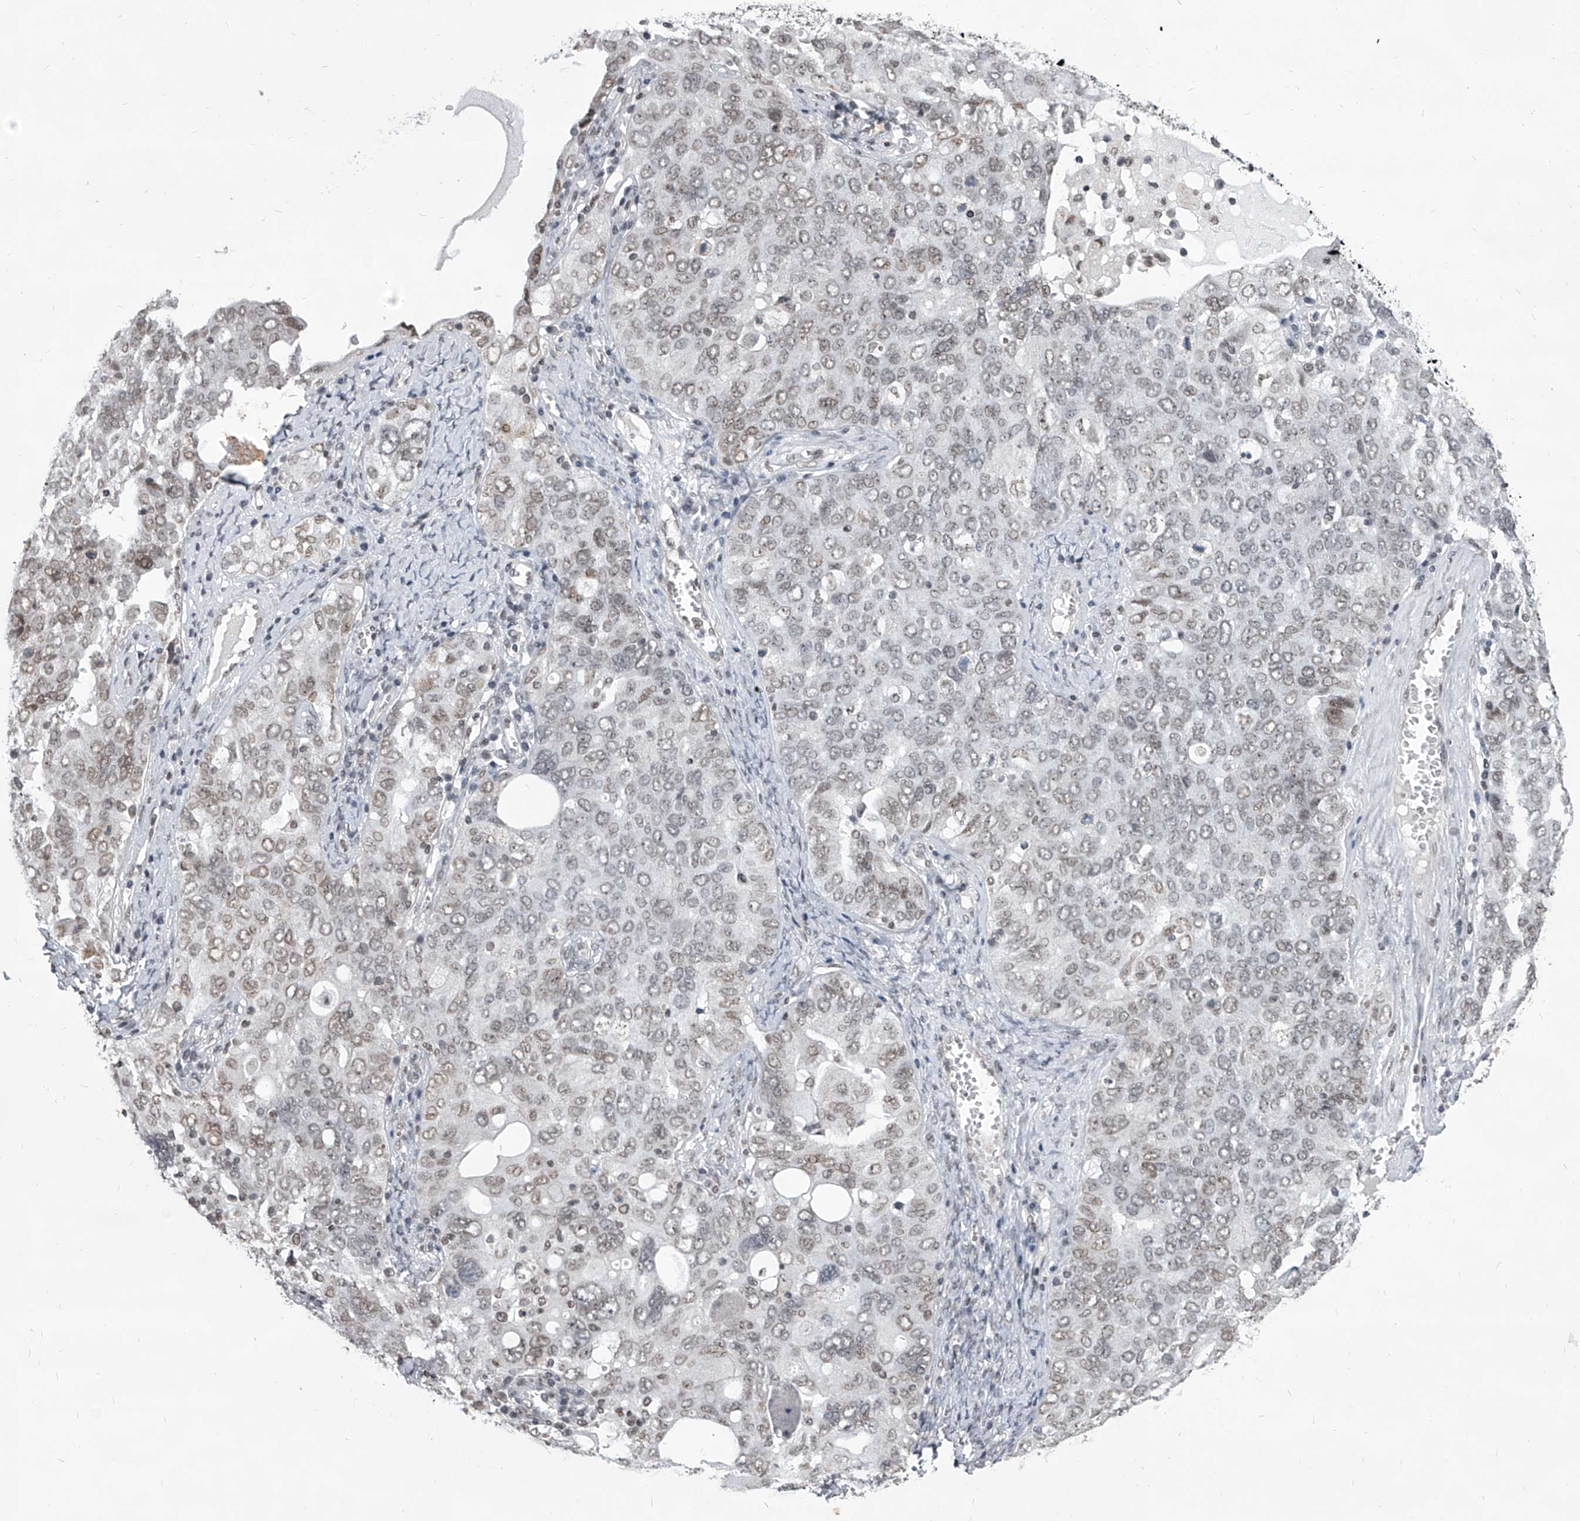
{"staining": {"intensity": "weak", "quantity": "25%-75%", "location": "nuclear"}, "tissue": "ovarian cancer", "cell_type": "Tumor cells", "image_type": "cancer", "snomed": [{"axis": "morphology", "description": "Carcinoma, endometroid"}, {"axis": "topography", "description": "Ovary"}], "caption": "IHC image of ovarian cancer stained for a protein (brown), which reveals low levels of weak nuclear expression in about 25%-75% of tumor cells.", "gene": "PPIL4", "patient": {"sex": "female", "age": 62}}